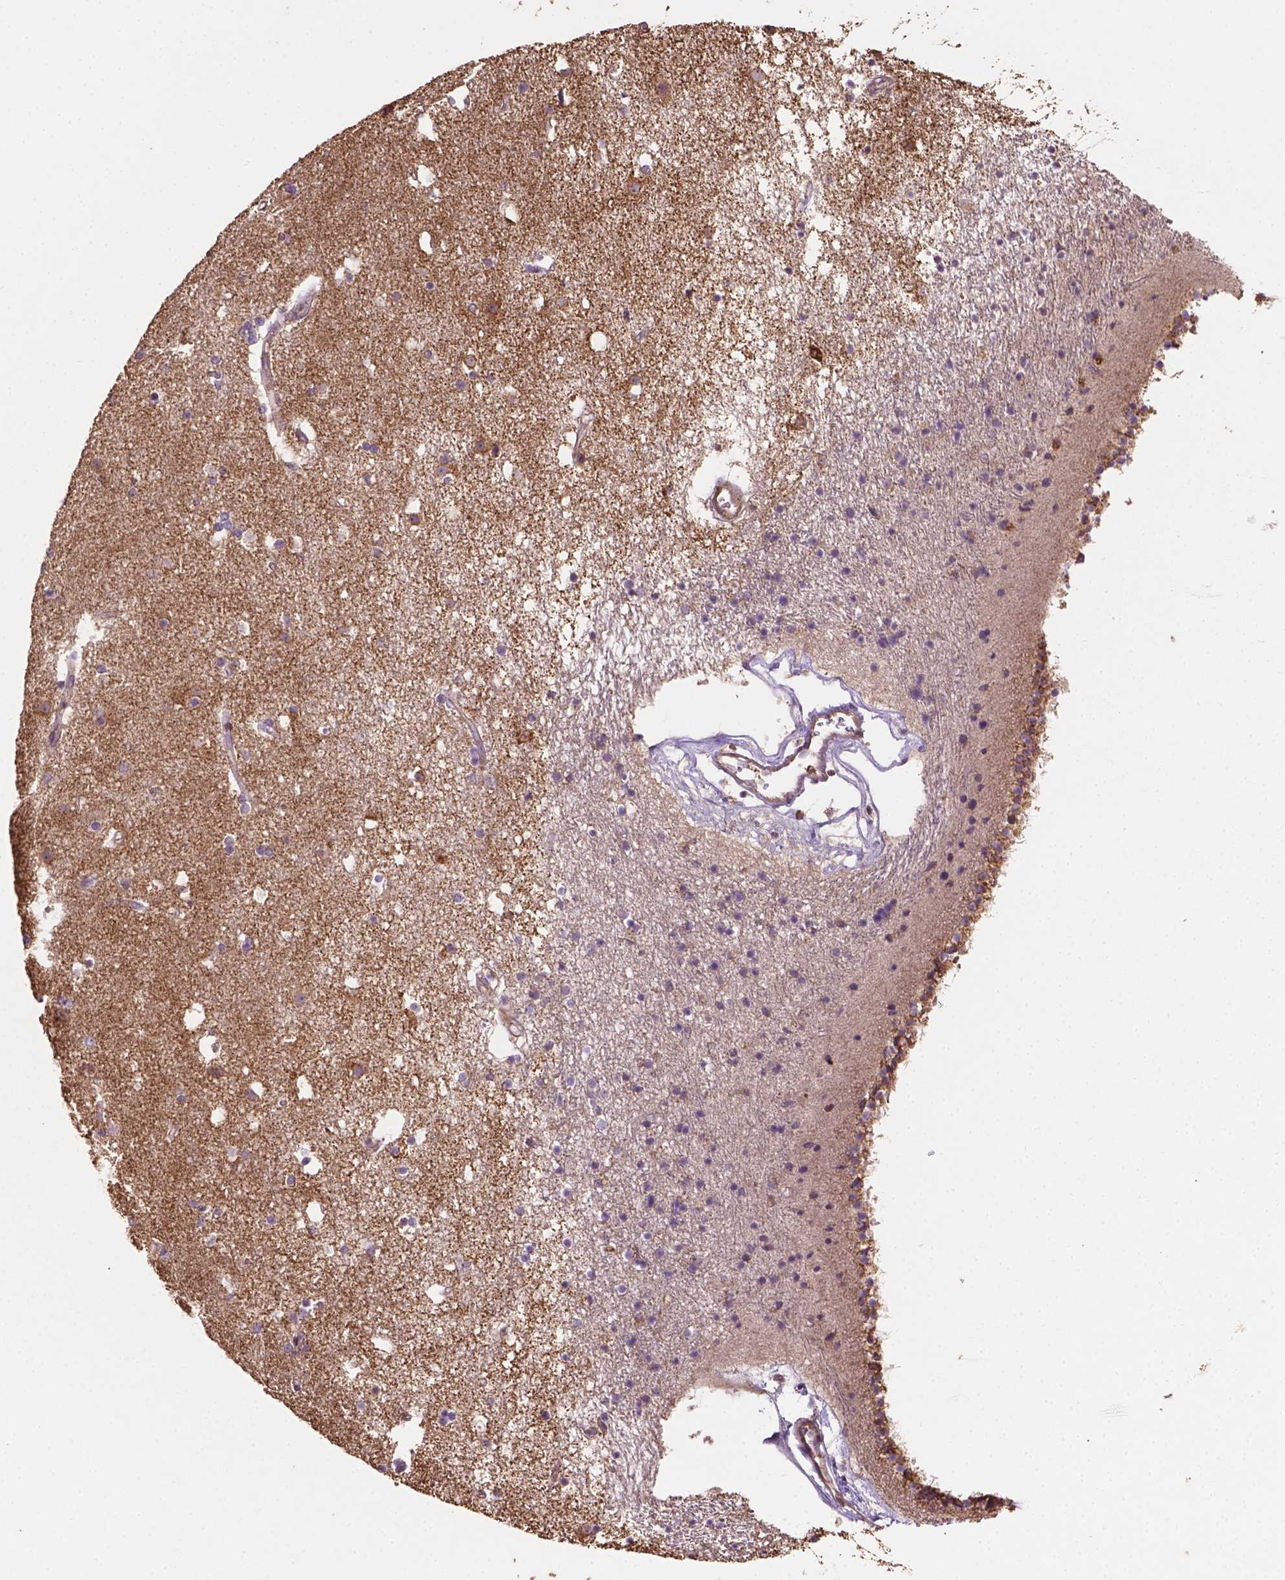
{"staining": {"intensity": "negative", "quantity": "none", "location": "none"}, "tissue": "caudate", "cell_type": "Glial cells", "image_type": "normal", "snomed": [{"axis": "morphology", "description": "Normal tissue, NOS"}, {"axis": "topography", "description": "Lateral ventricle wall"}], "caption": "The photomicrograph reveals no staining of glial cells in benign caudate. (DAB immunohistochemistry with hematoxylin counter stain).", "gene": "LRR1", "patient": {"sex": "female", "age": 71}}